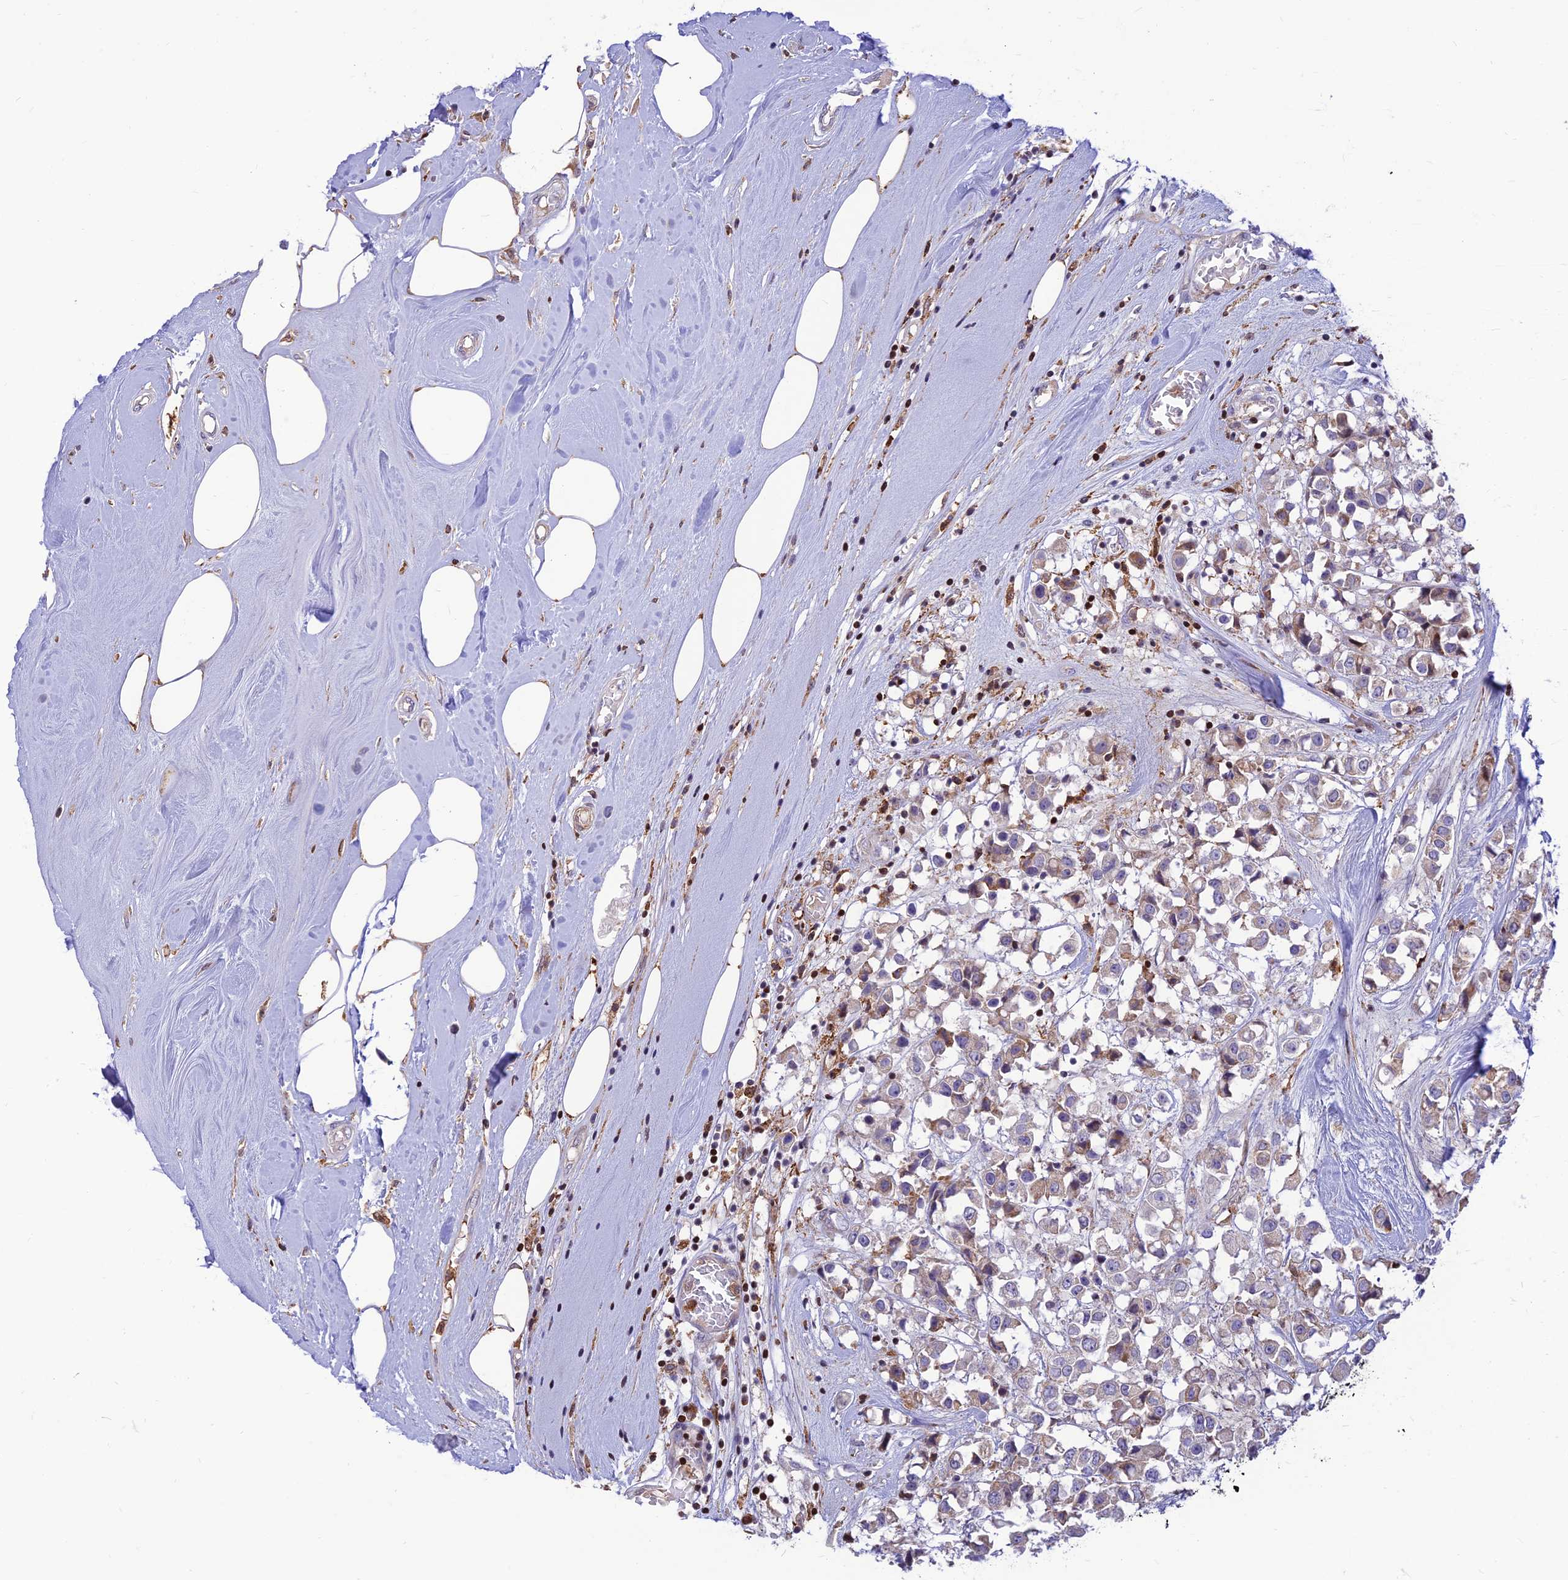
{"staining": {"intensity": "weak", "quantity": "25%-75%", "location": "cytoplasmic/membranous"}, "tissue": "breast cancer", "cell_type": "Tumor cells", "image_type": "cancer", "snomed": [{"axis": "morphology", "description": "Duct carcinoma"}, {"axis": "topography", "description": "Breast"}], "caption": "Tumor cells show weak cytoplasmic/membranous positivity in approximately 25%-75% of cells in breast cancer.", "gene": "FAM186B", "patient": {"sex": "female", "age": 61}}